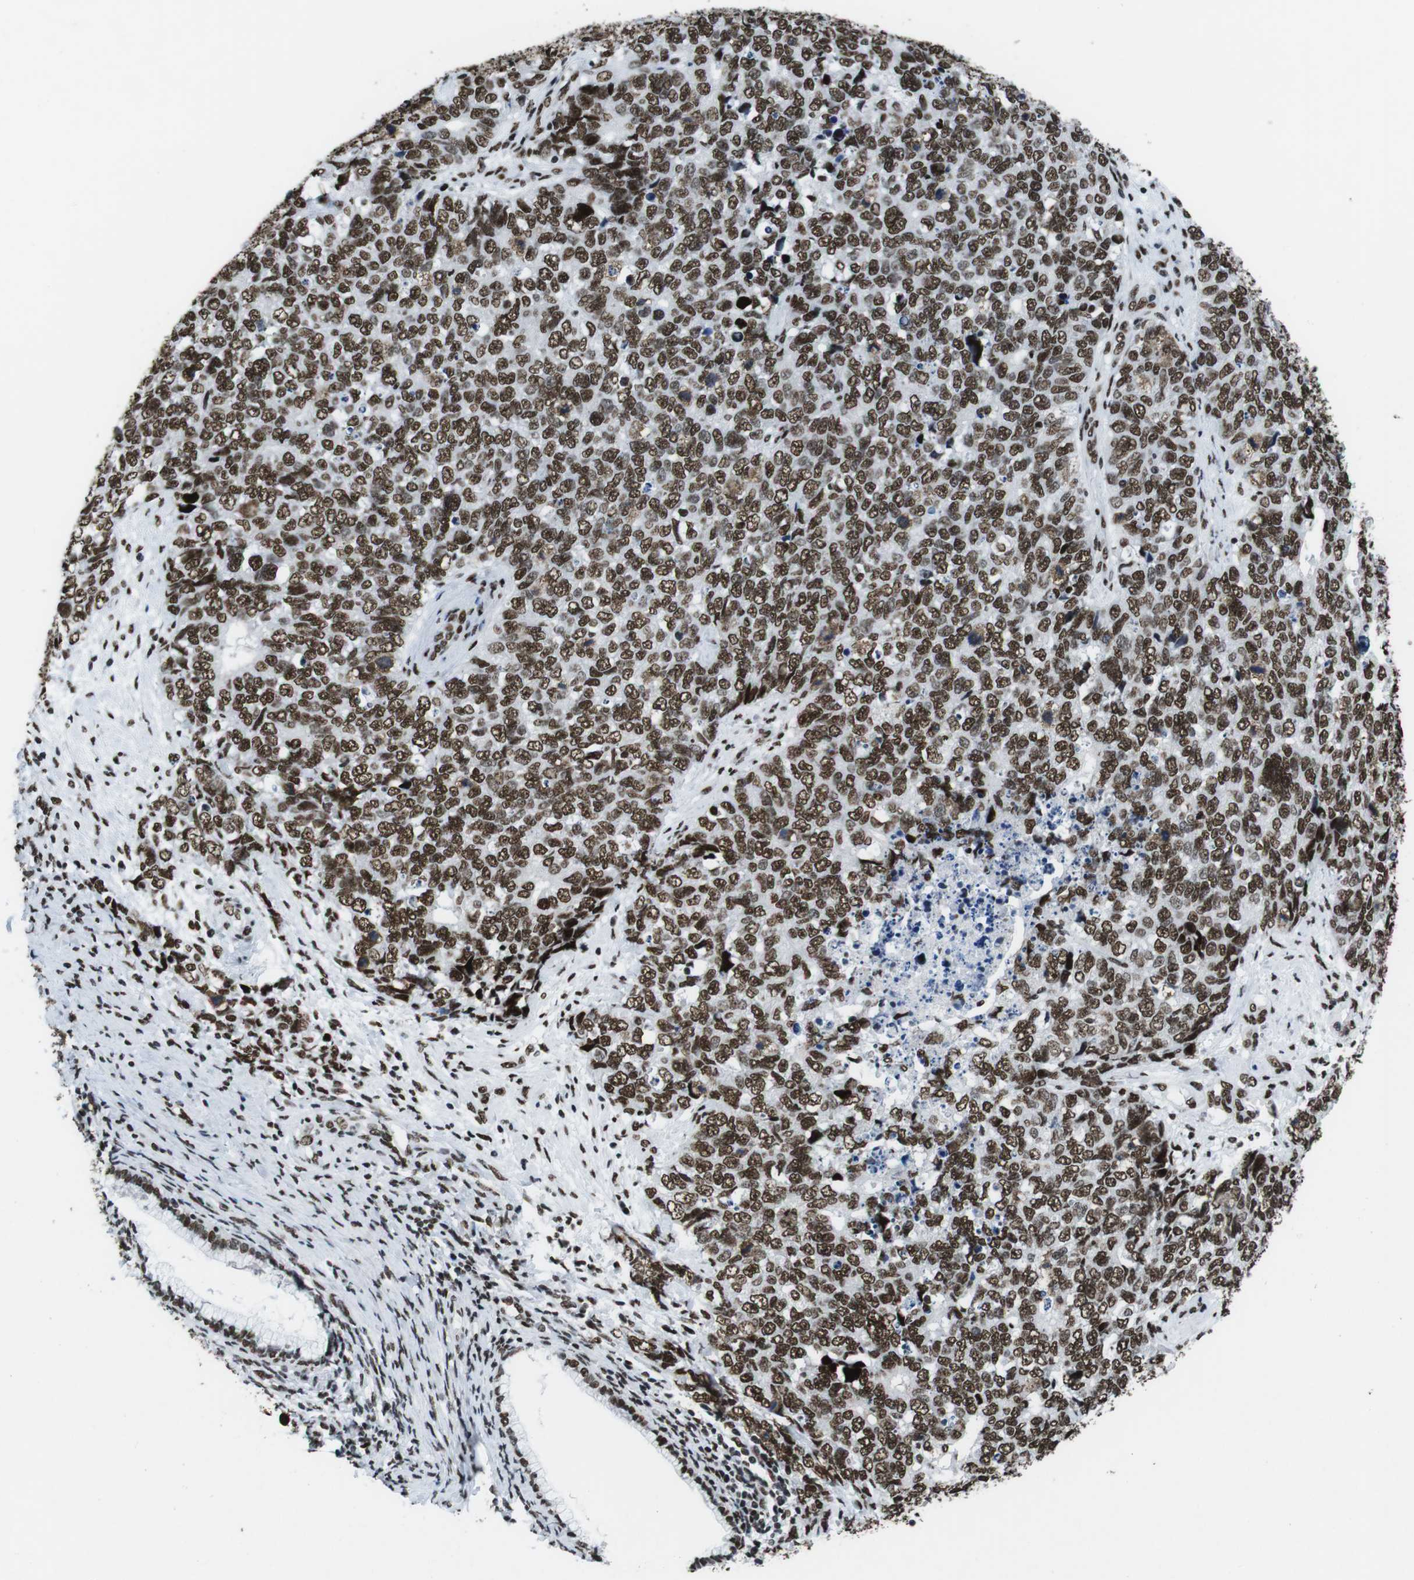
{"staining": {"intensity": "strong", "quantity": ">75%", "location": "nuclear"}, "tissue": "cervical cancer", "cell_type": "Tumor cells", "image_type": "cancer", "snomed": [{"axis": "morphology", "description": "Squamous cell carcinoma, NOS"}, {"axis": "topography", "description": "Cervix"}], "caption": "Strong nuclear staining for a protein is seen in about >75% of tumor cells of squamous cell carcinoma (cervical) using immunohistochemistry (IHC).", "gene": "CITED2", "patient": {"sex": "female", "age": 63}}